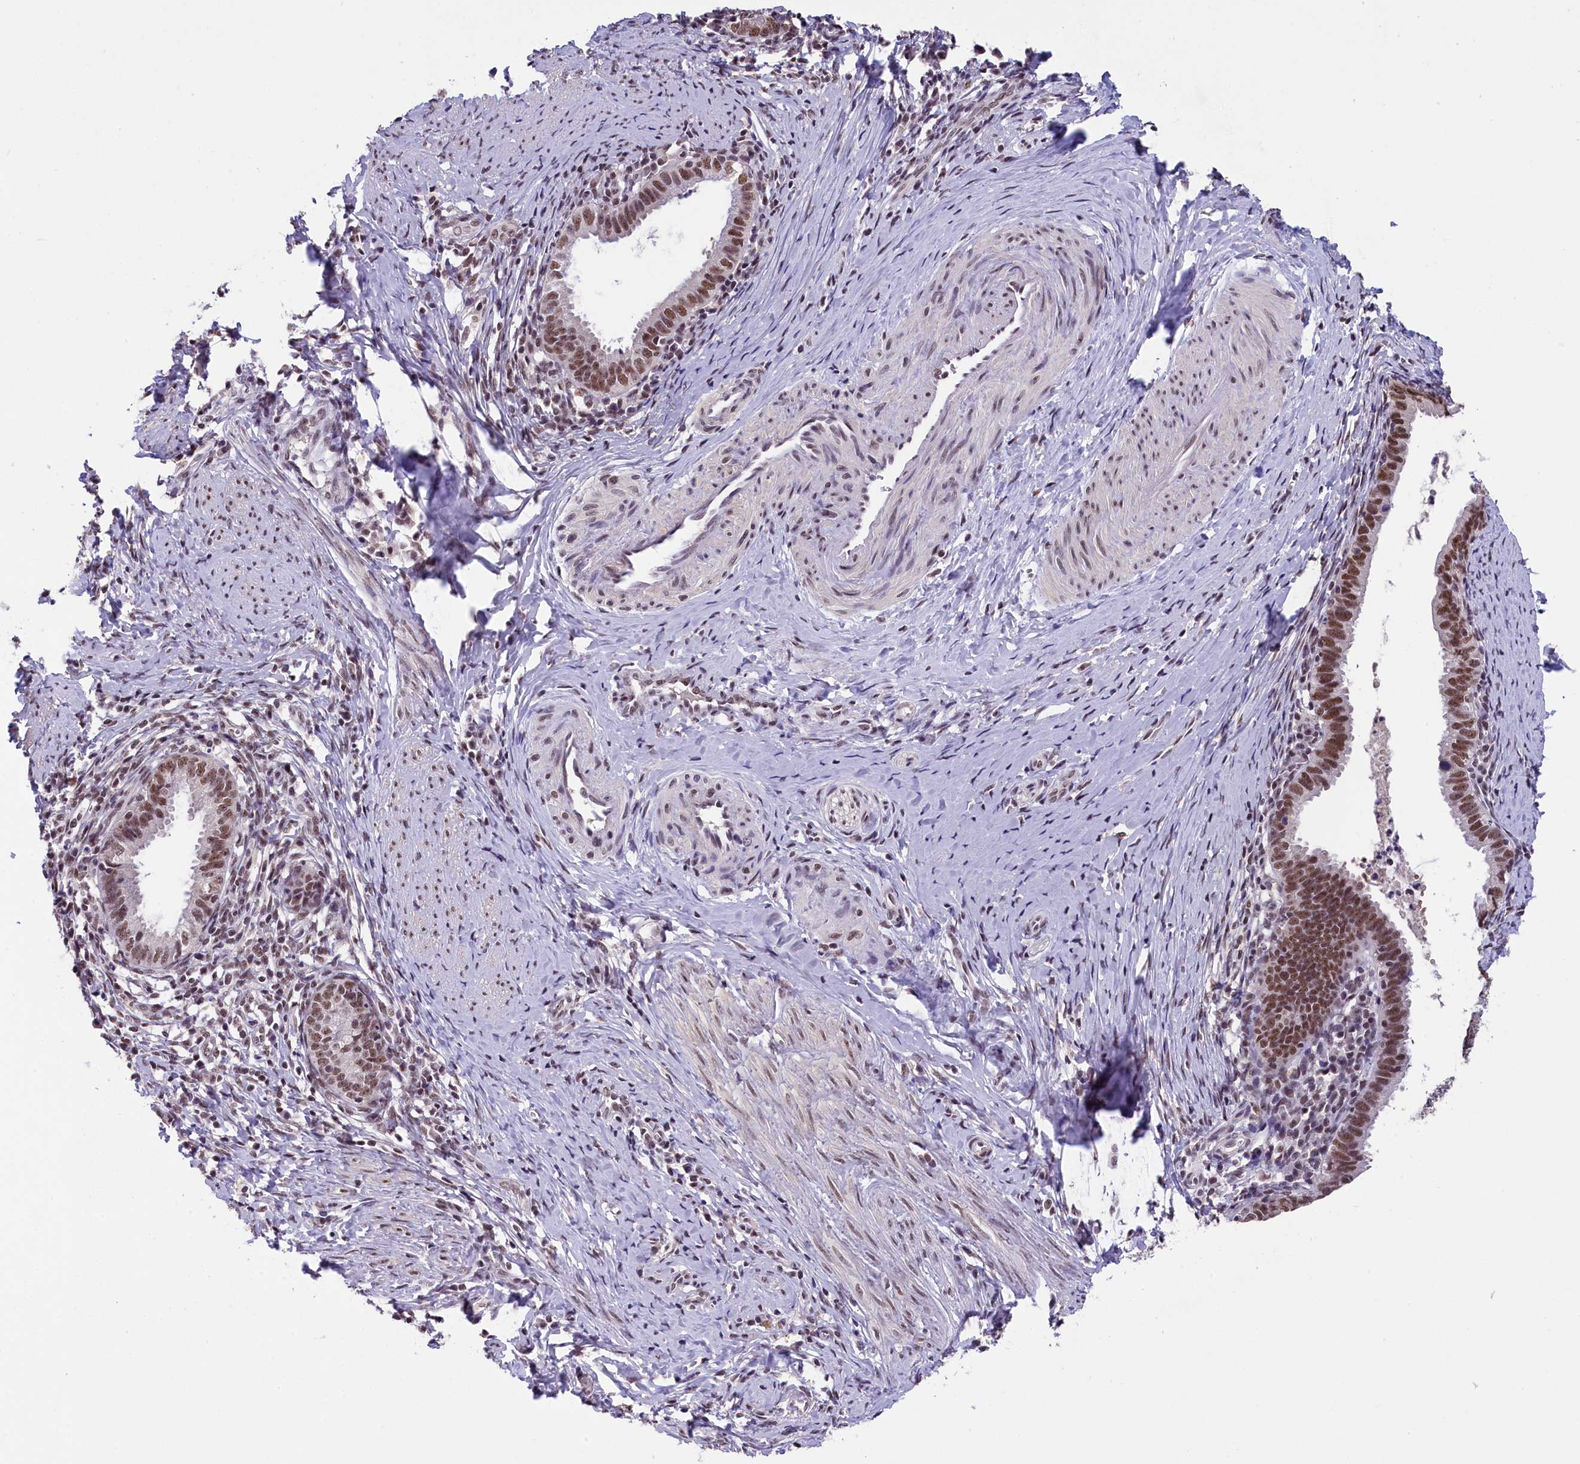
{"staining": {"intensity": "moderate", "quantity": ">75%", "location": "nuclear"}, "tissue": "cervical cancer", "cell_type": "Tumor cells", "image_type": "cancer", "snomed": [{"axis": "morphology", "description": "Adenocarcinoma, NOS"}, {"axis": "topography", "description": "Cervix"}], "caption": "An image of human cervical adenocarcinoma stained for a protein reveals moderate nuclear brown staining in tumor cells. Ihc stains the protein of interest in brown and the nuclei are stained blue.", "gene": "ZC3H4", "patient": {"sex": "female", "age": 36}}